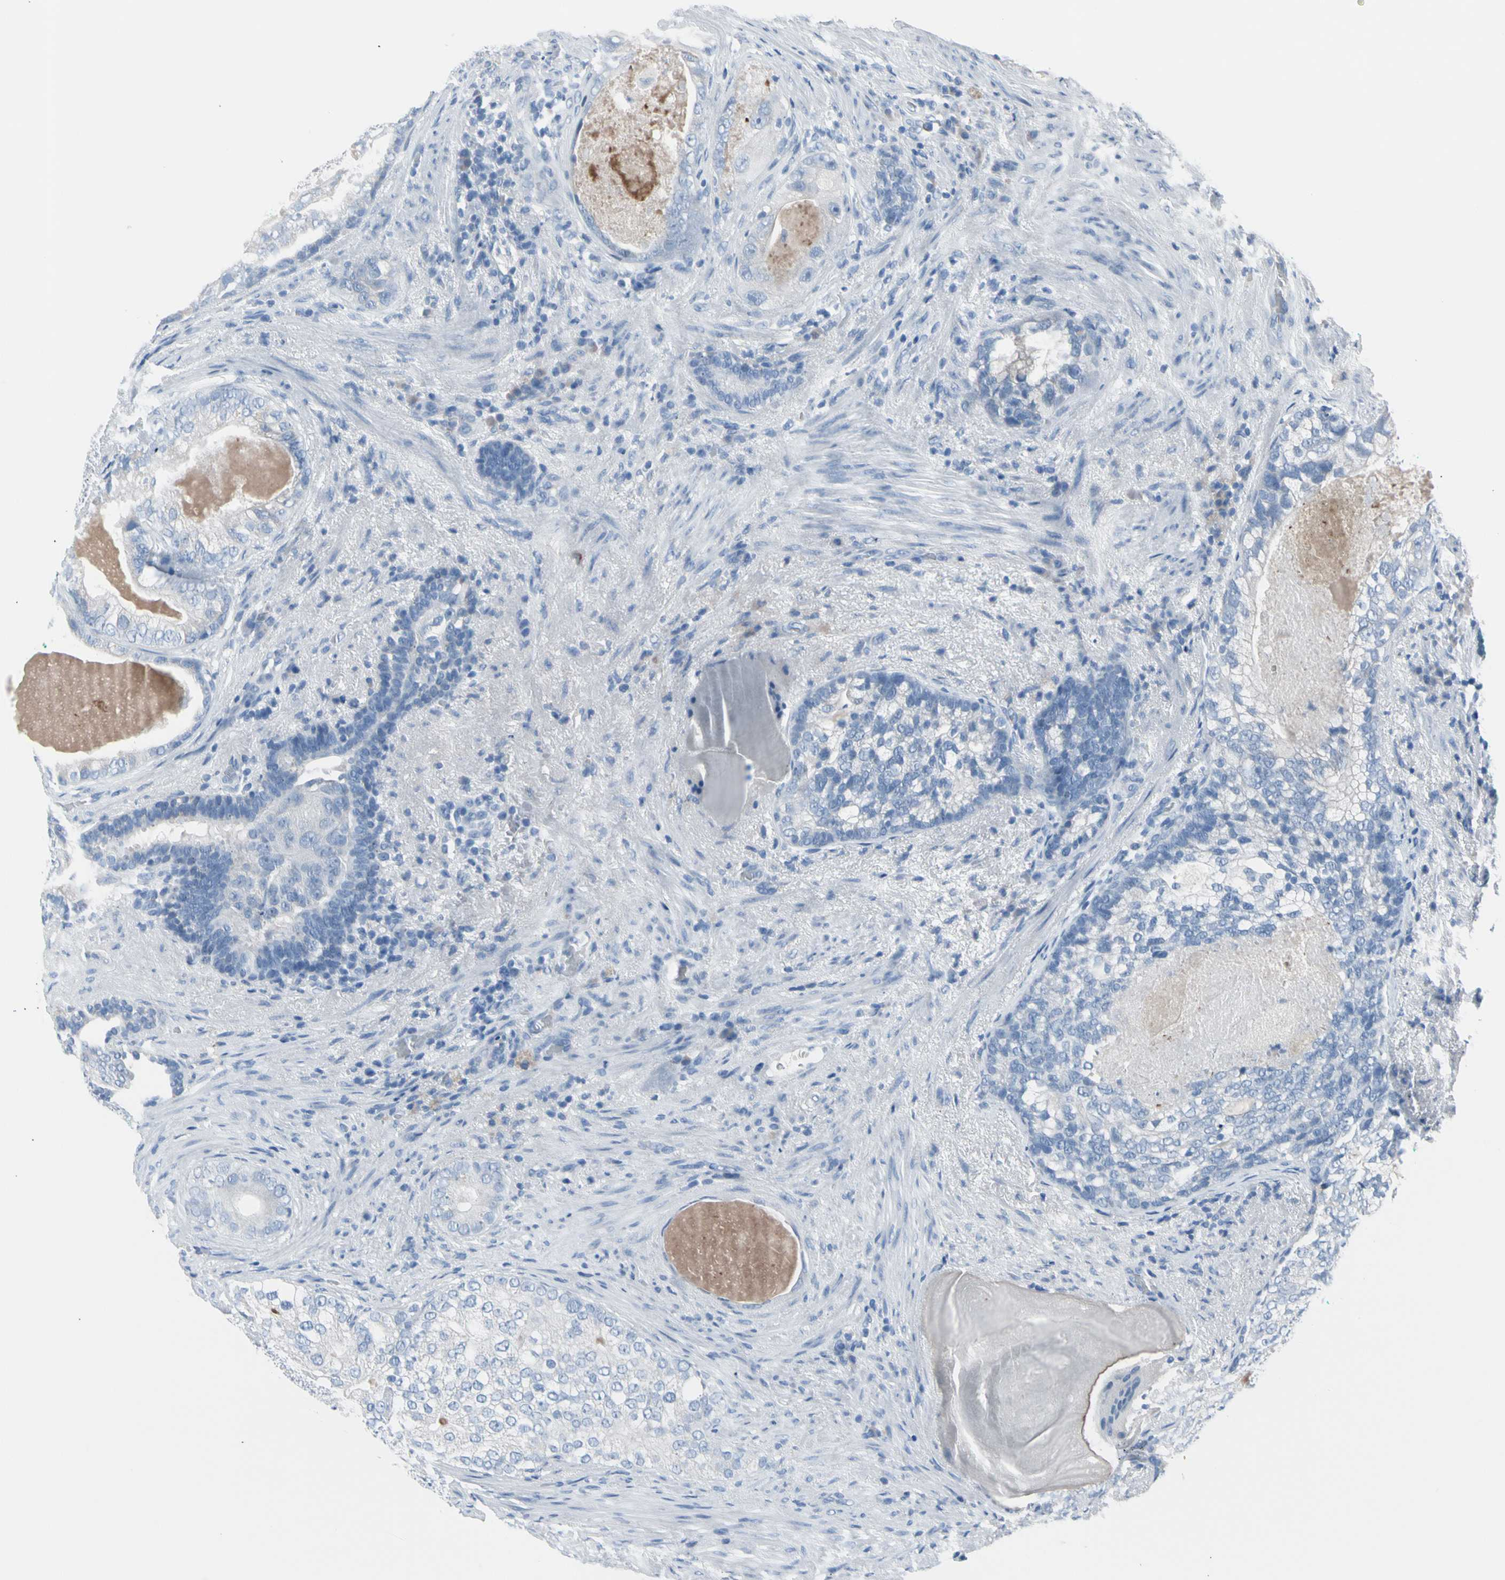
{"staining": {"intensity": "negative", "quantity": "none", "location": "none"}, "tissue": "prostate cancer", "cell_type": "Tumor cells", "image_type": "cancer", "snomed": [{"axis": "morphology", "description": "Adenocarcinoma, High grade"}, {"axis": "topography", "description": "Prostate"}], "caption": "This is a photomicrograph of immunohistochemistry staining of prostate high-grade adenocarcinoma, which shows no expression in tumor cells.", "gene": "TPO", "patient": {"sex": "male", "age": 66}}